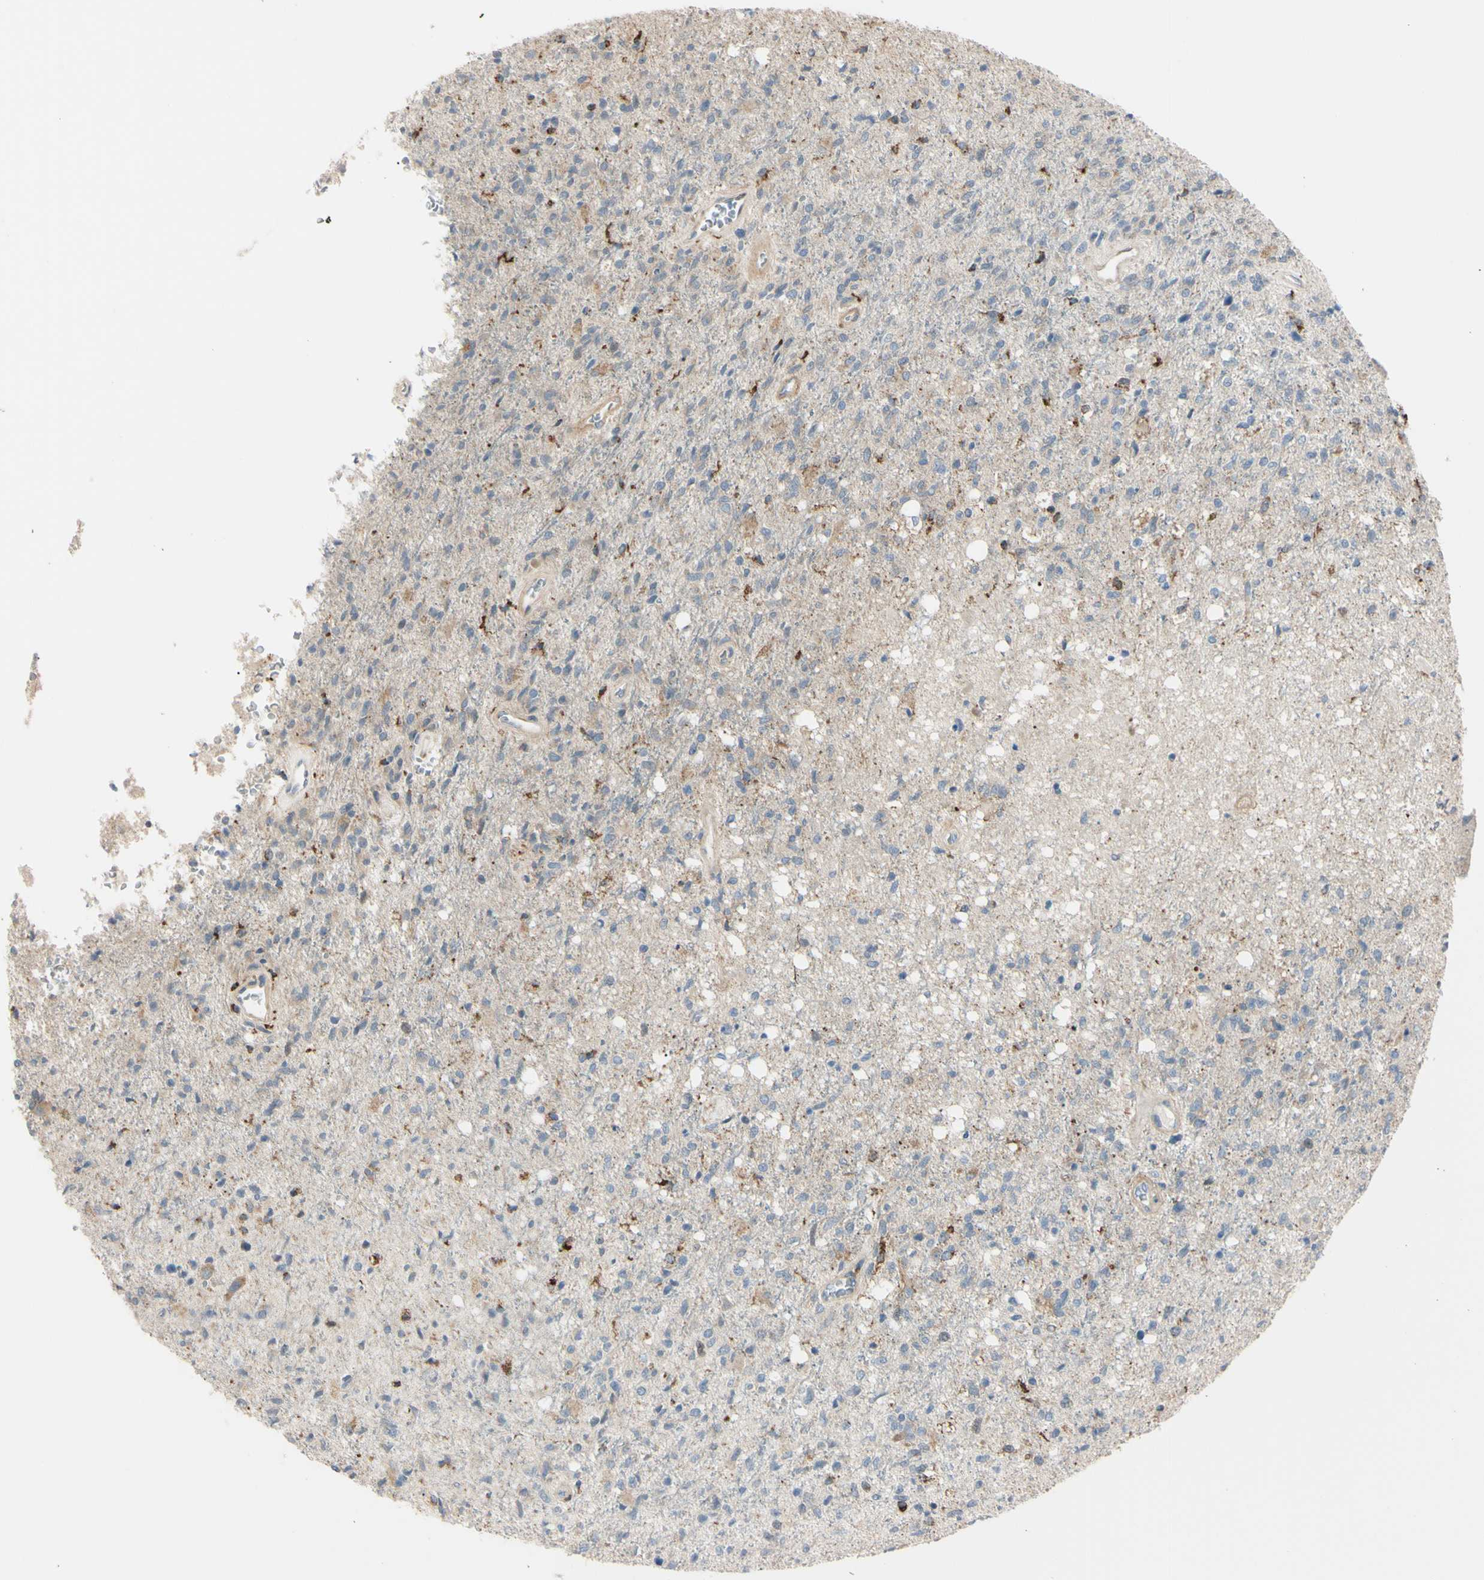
{"staining": {"intensity": "moderate", "quantity": "<25%", "location": "cytoplasmic/membranous"}, "tissue": "glioma", "cell_type": "Tumor cells", "image_type": "cancer", "snomed": [{"axis": "morphology", "description": "Normal tissue, NOS"}, {"axis": "morphology", "description": "Glioma, malignant, High grade"}, {"axis": "topography", "description": "Cerebral cortex"}], "caption": "Tumor cells demonstrate moderate cytoplasmic/membranous expression in about <25% of cells in glioma.", "gene": "EIF5A", "patient": {"sex": "male", "age": 77}}